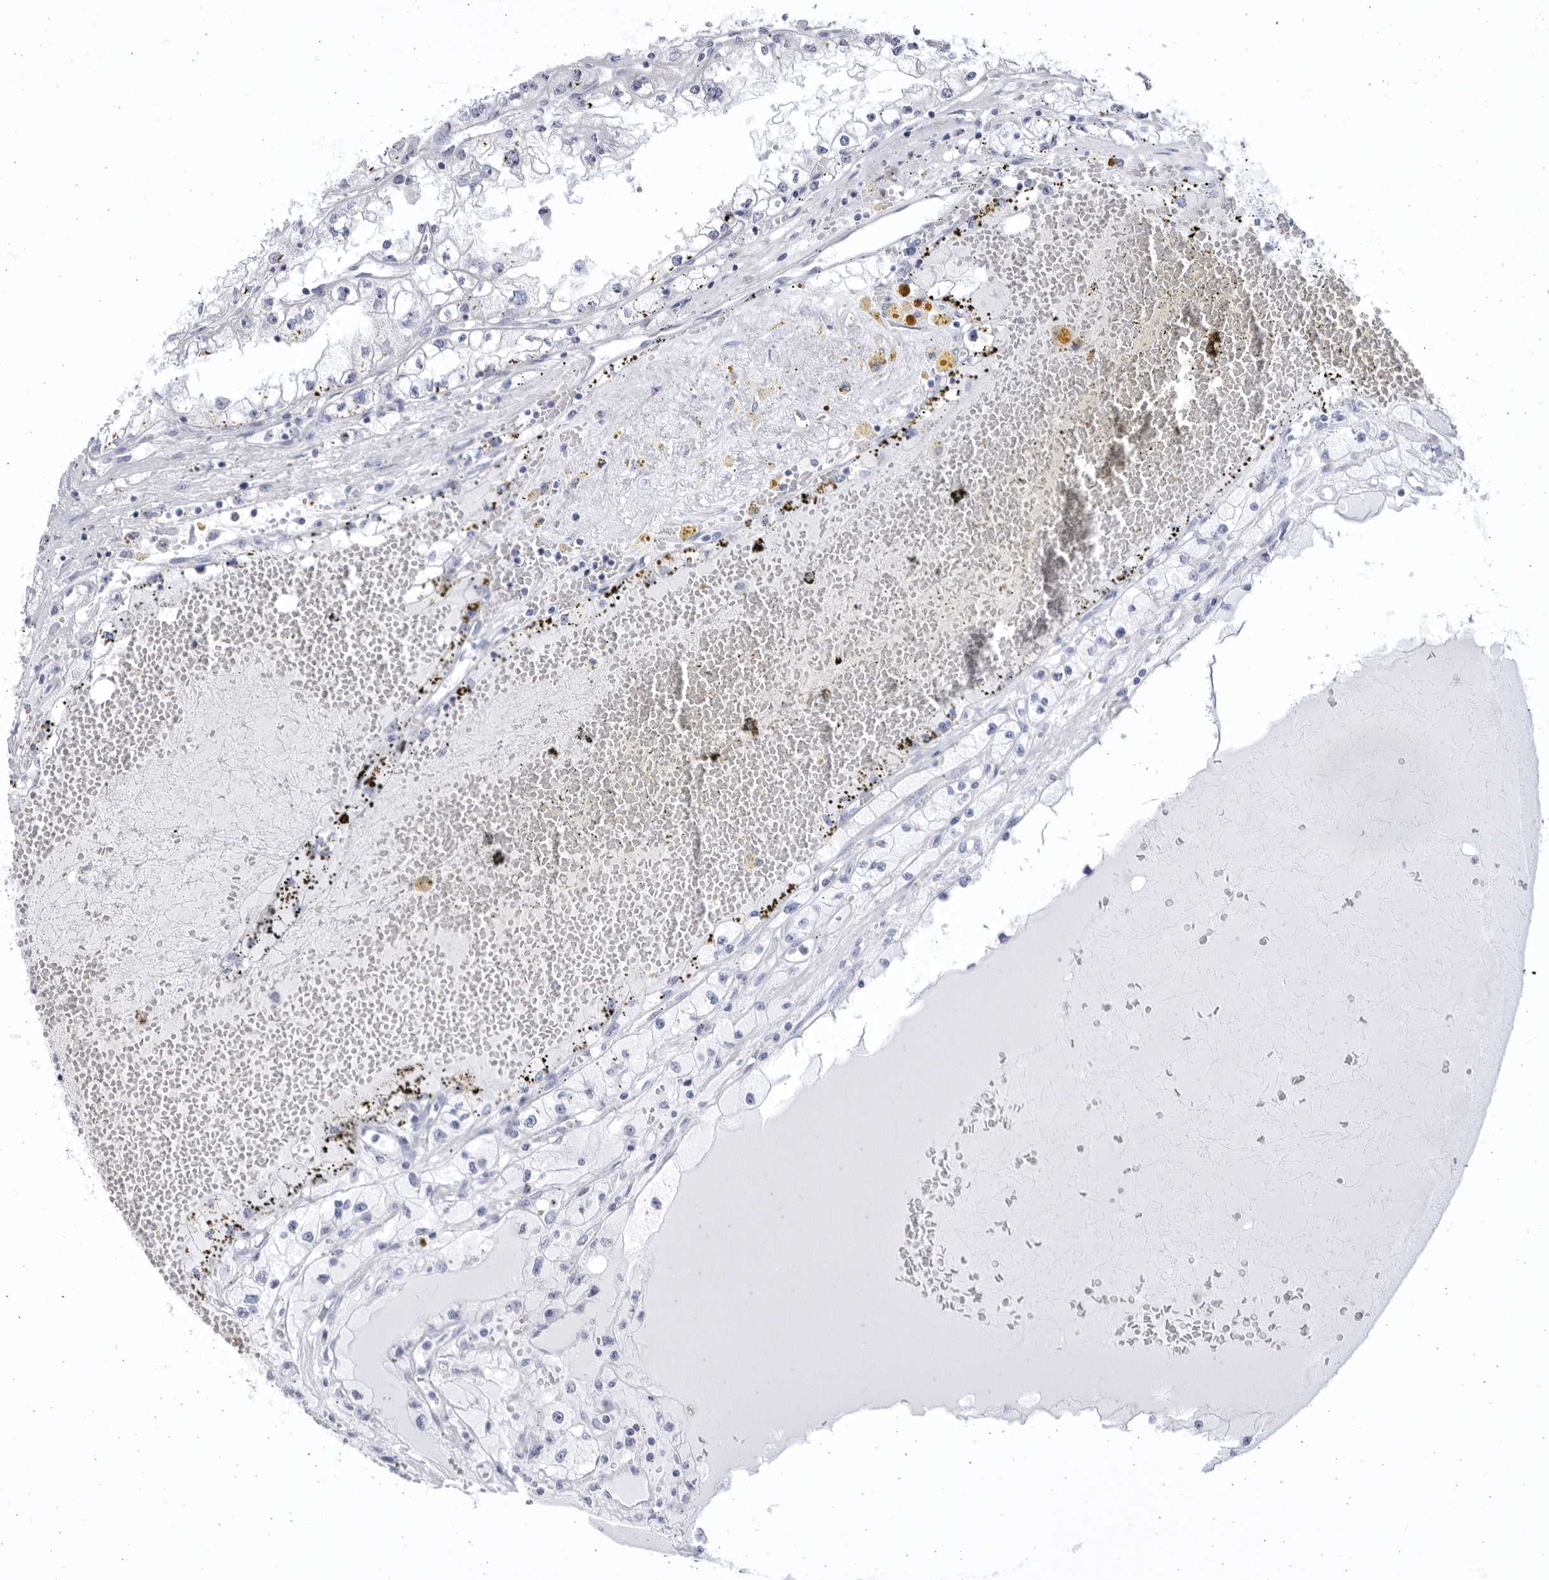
{"staining": {"intensity": "negative", "quantity": "none", "location": "none"}, "tissue": "renal cancer", "cell_type": "Tumor cells", "image_type": "cancer", "snomed": [{"axis": "morphology", "description": "Adenocarcinoma, NOS"}, {"axis": "topography", "description": "Kidney"}], "caption": "A micrograph of human renal cancer is negative for staining in tumor cells.", "gene": "CCDC181", "patient": {"sex": "male", "age": 56}}